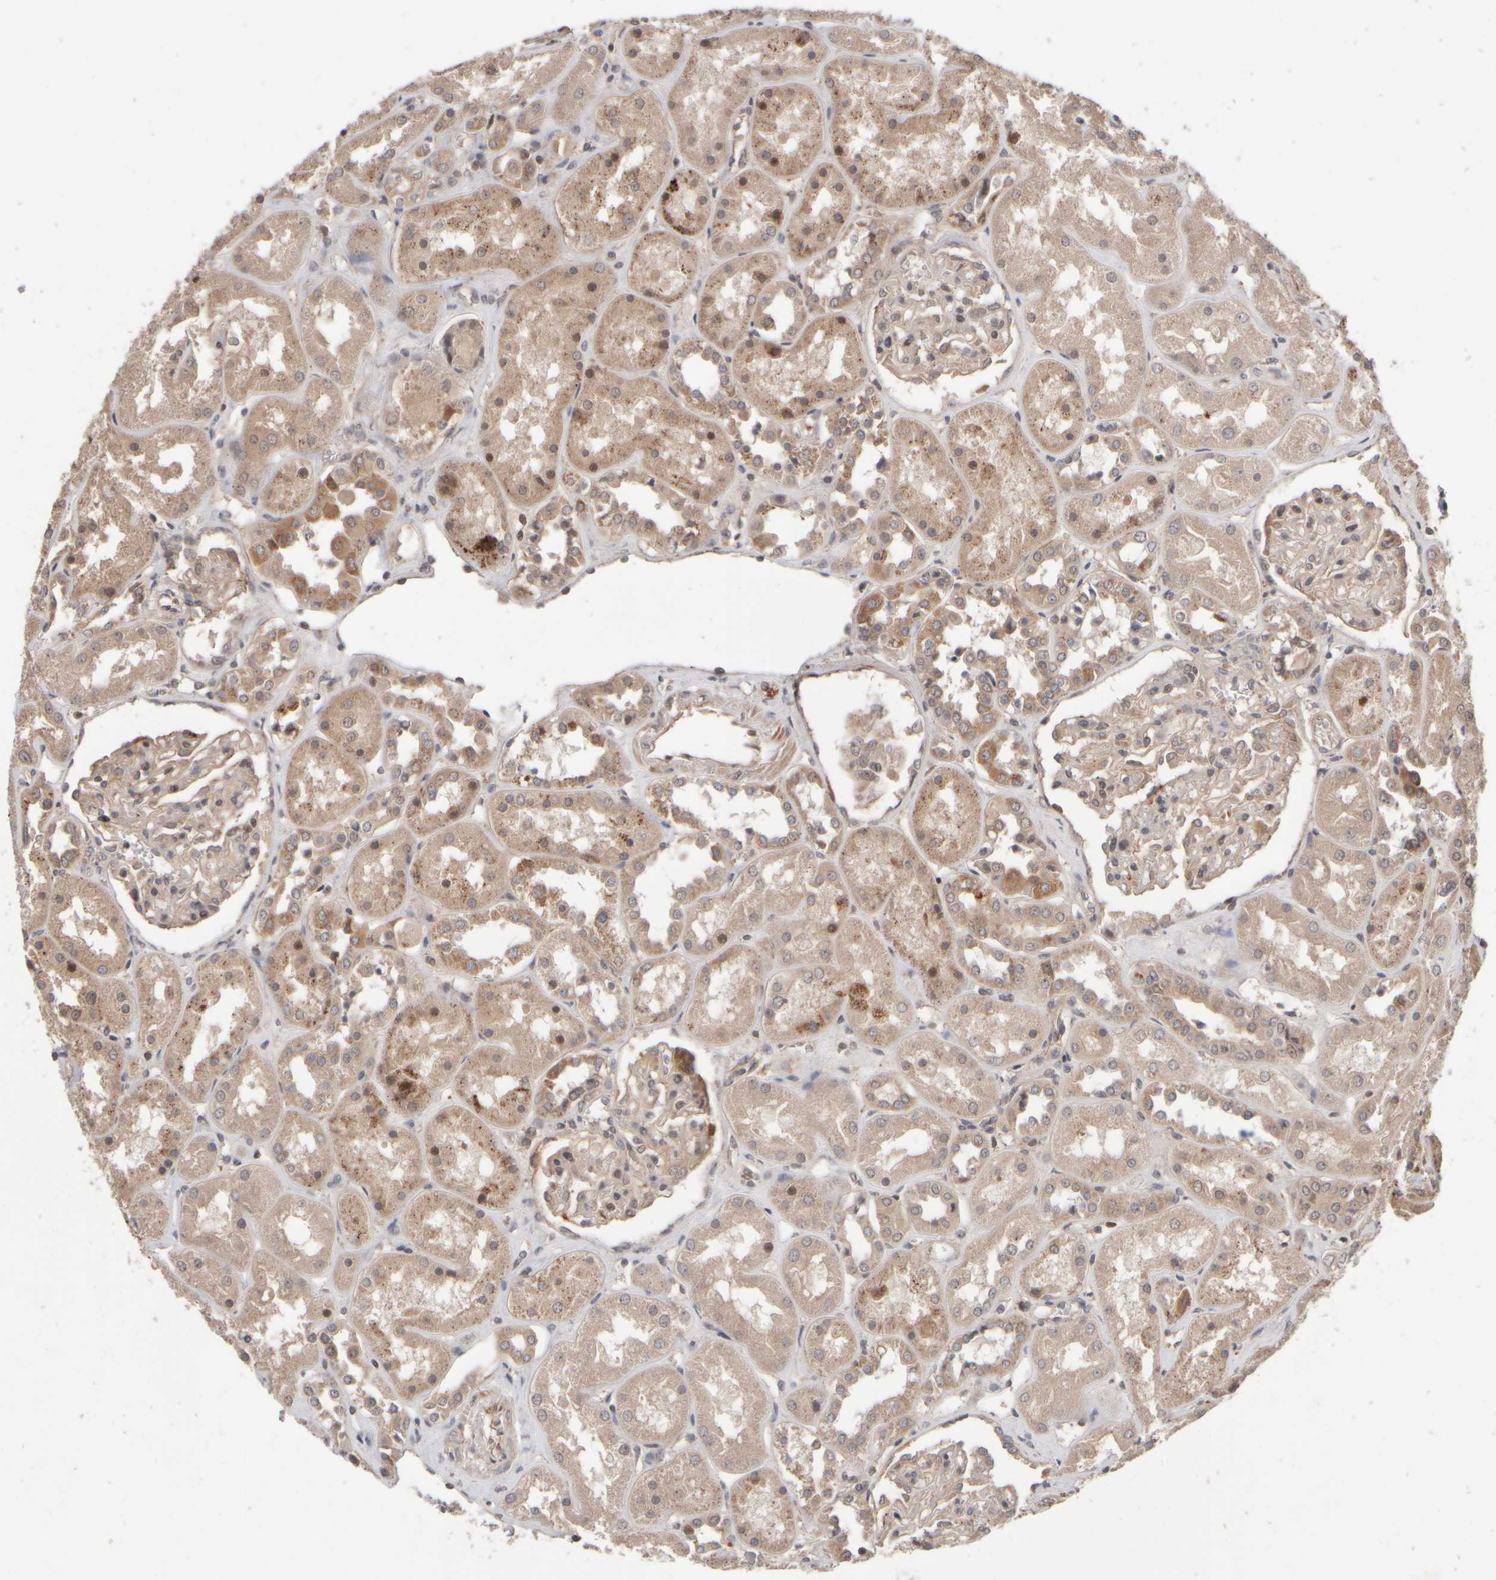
{"staining": {"intensity": "weak", "quantity": ">75%", "location": "cytoplasmic/membranous"}, "tissue": "kidney", "cell_type": "Cells in glomeruli", "image_type": "normal", "snomed": [{"axis": "morphology", "description": "Normal tissue, NOS"}, {"axis": "topography", "description": "Kidney"}], "caption": "Weak cytoplasmic/membranous protein positivity is seen in approximately >75% of cells in glomeruli in kidney.", "gene": "ABHD11", "patient": {"sex": "male", "age": 70}}